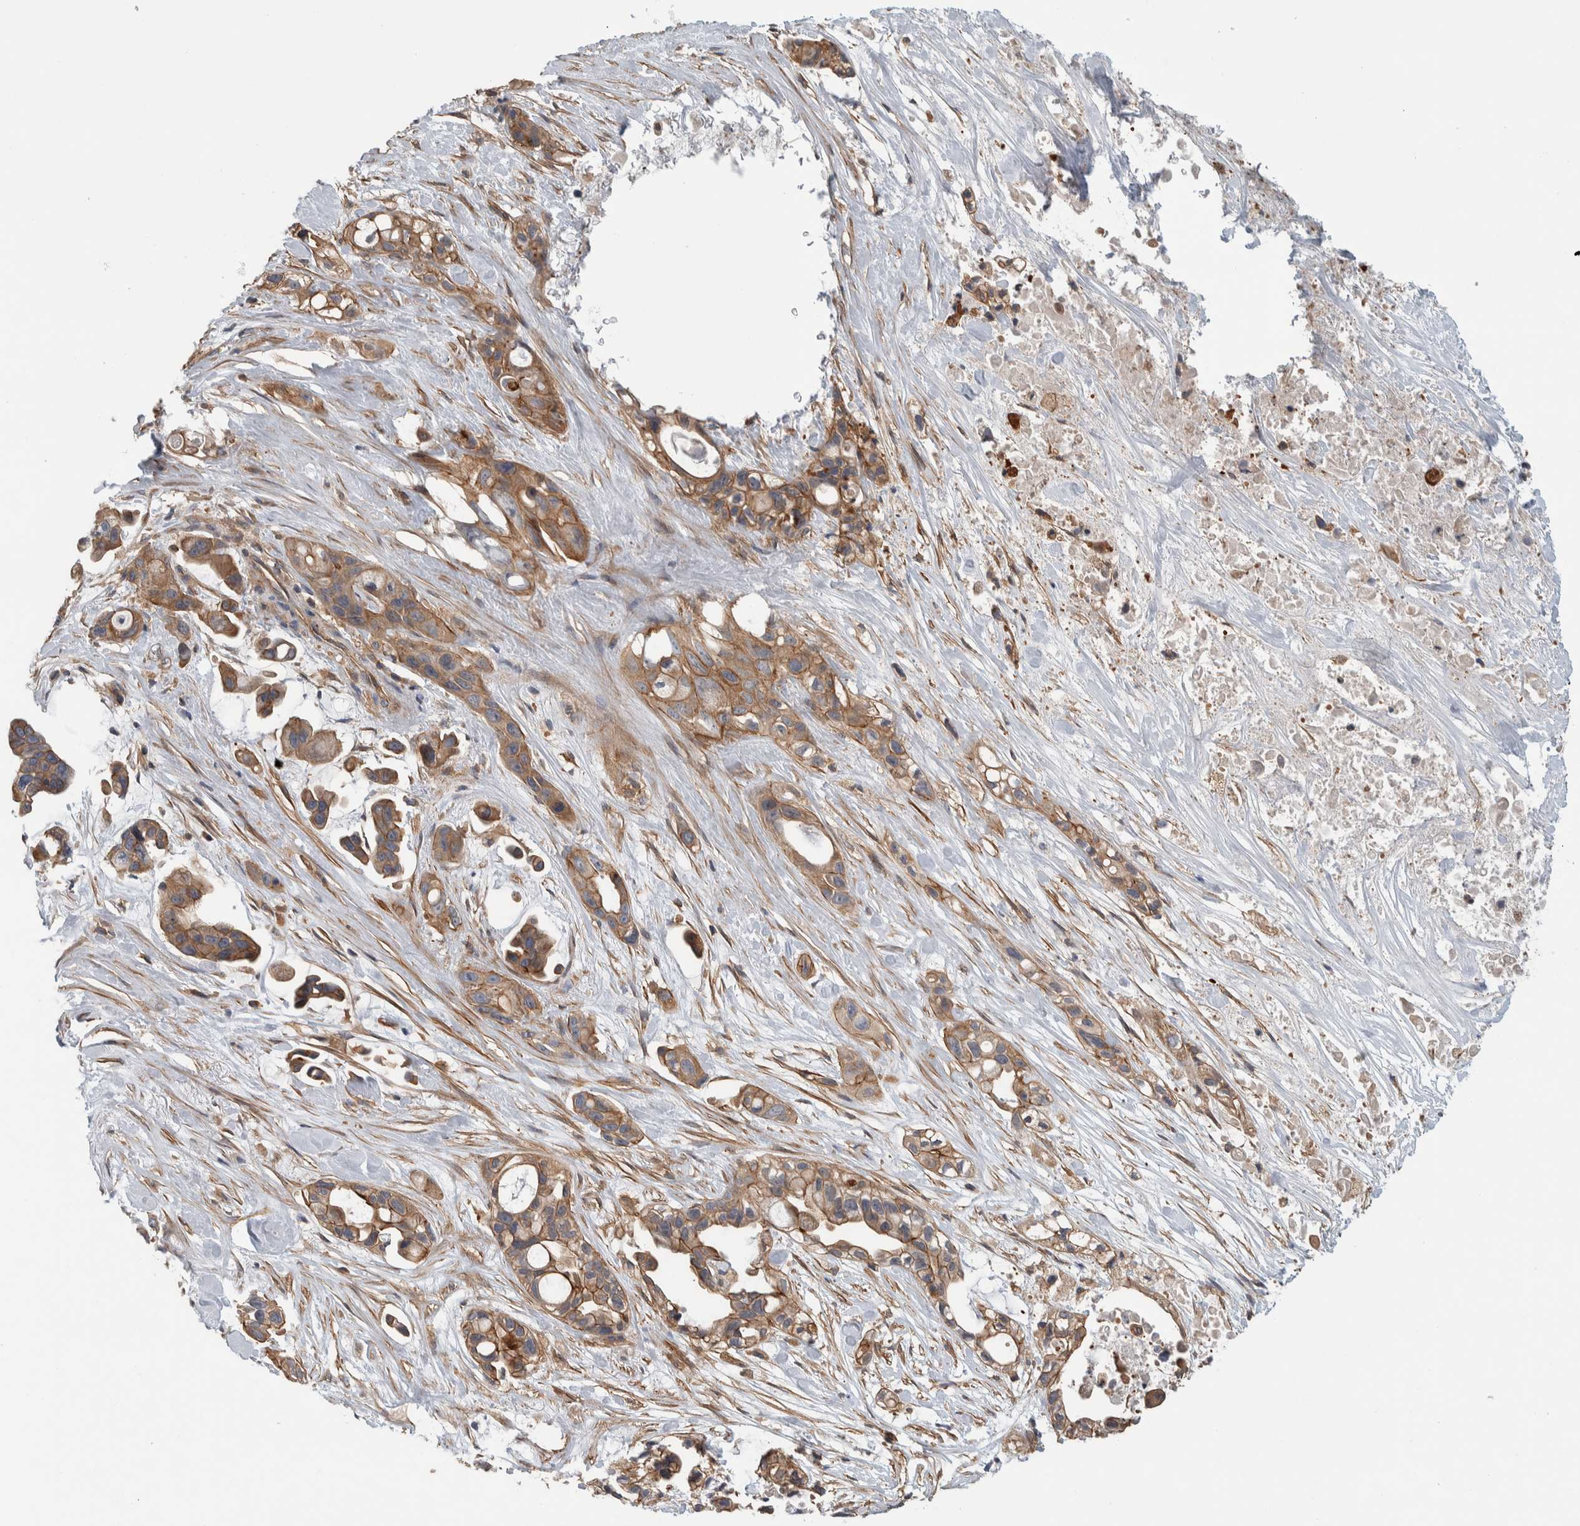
{"staining": {"intensity": "moderate", "quantity": ">75%", "location": "cytoplasmic/membranous"}, "tissue": "pancreatic cancer", "cell_type": "Tumor cells", "image_type": "cancer", "snomed": [{"axis": "morphology", "description": "Adenocarcinoma, NOS"}, {"axis": "topography", "description": "Pancreas"}], "caption": "Protein staining of pancreatic cancer tissue shows moderate cytoplasmic/membranous positivity in about >75% of tumor cells.", "gene": "MPRIP", "patient": {"sex": "male", "age": 53}}